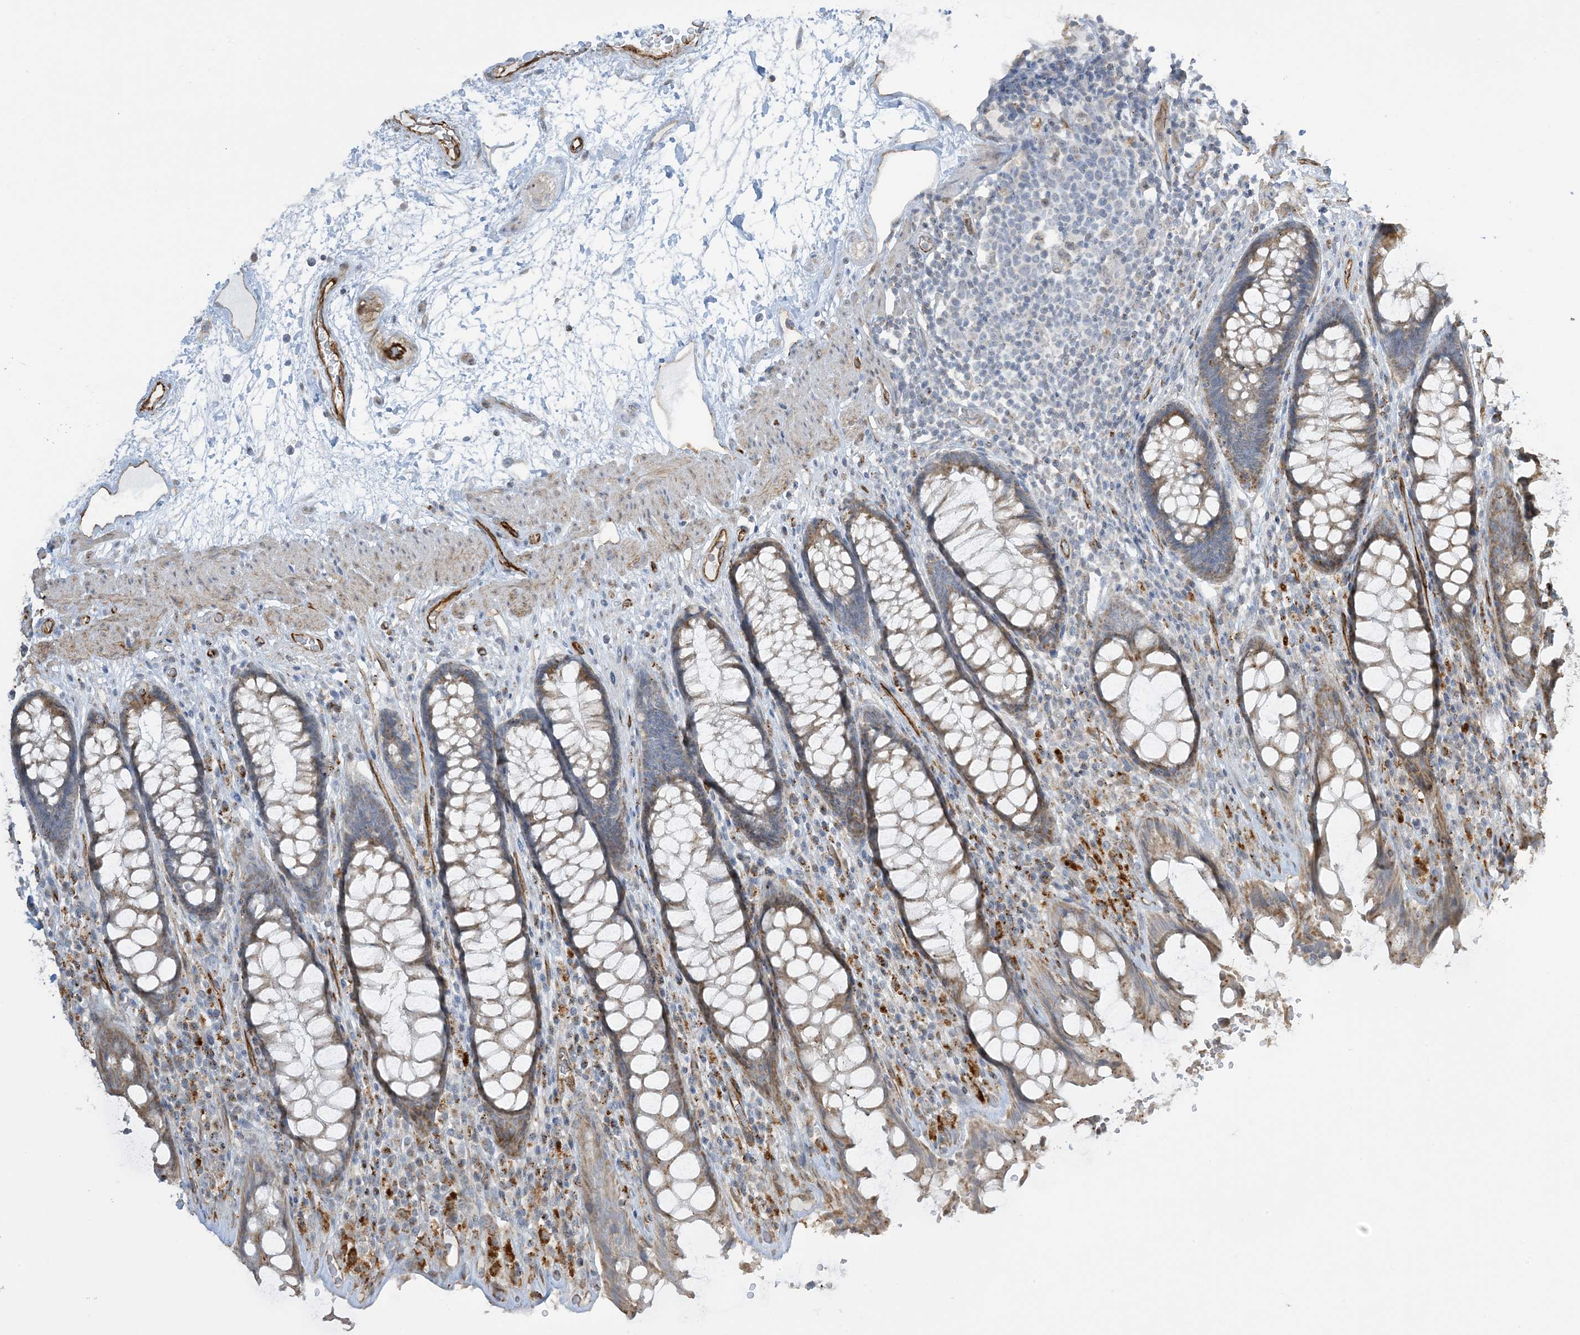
{"staining": {"intensity": "weak", "quantity": "25%-75%", "location": "cytoplasmic/membranous"}, "tissue": "rectum", "cell_type": "Glandular cells", "image_type": "normal", "snomed": [{"axis": "morphology", "description": "Normal tissue, NOS"}, {"axis": "topography", "description": "Rectum"}], "caption": "An image of human rectum stained for a protein exhibits weak cytoplasmic/membranous brown staining in glandular cells.", "gene": "AGA", "patient": {"sex": "male", "age": 64}}